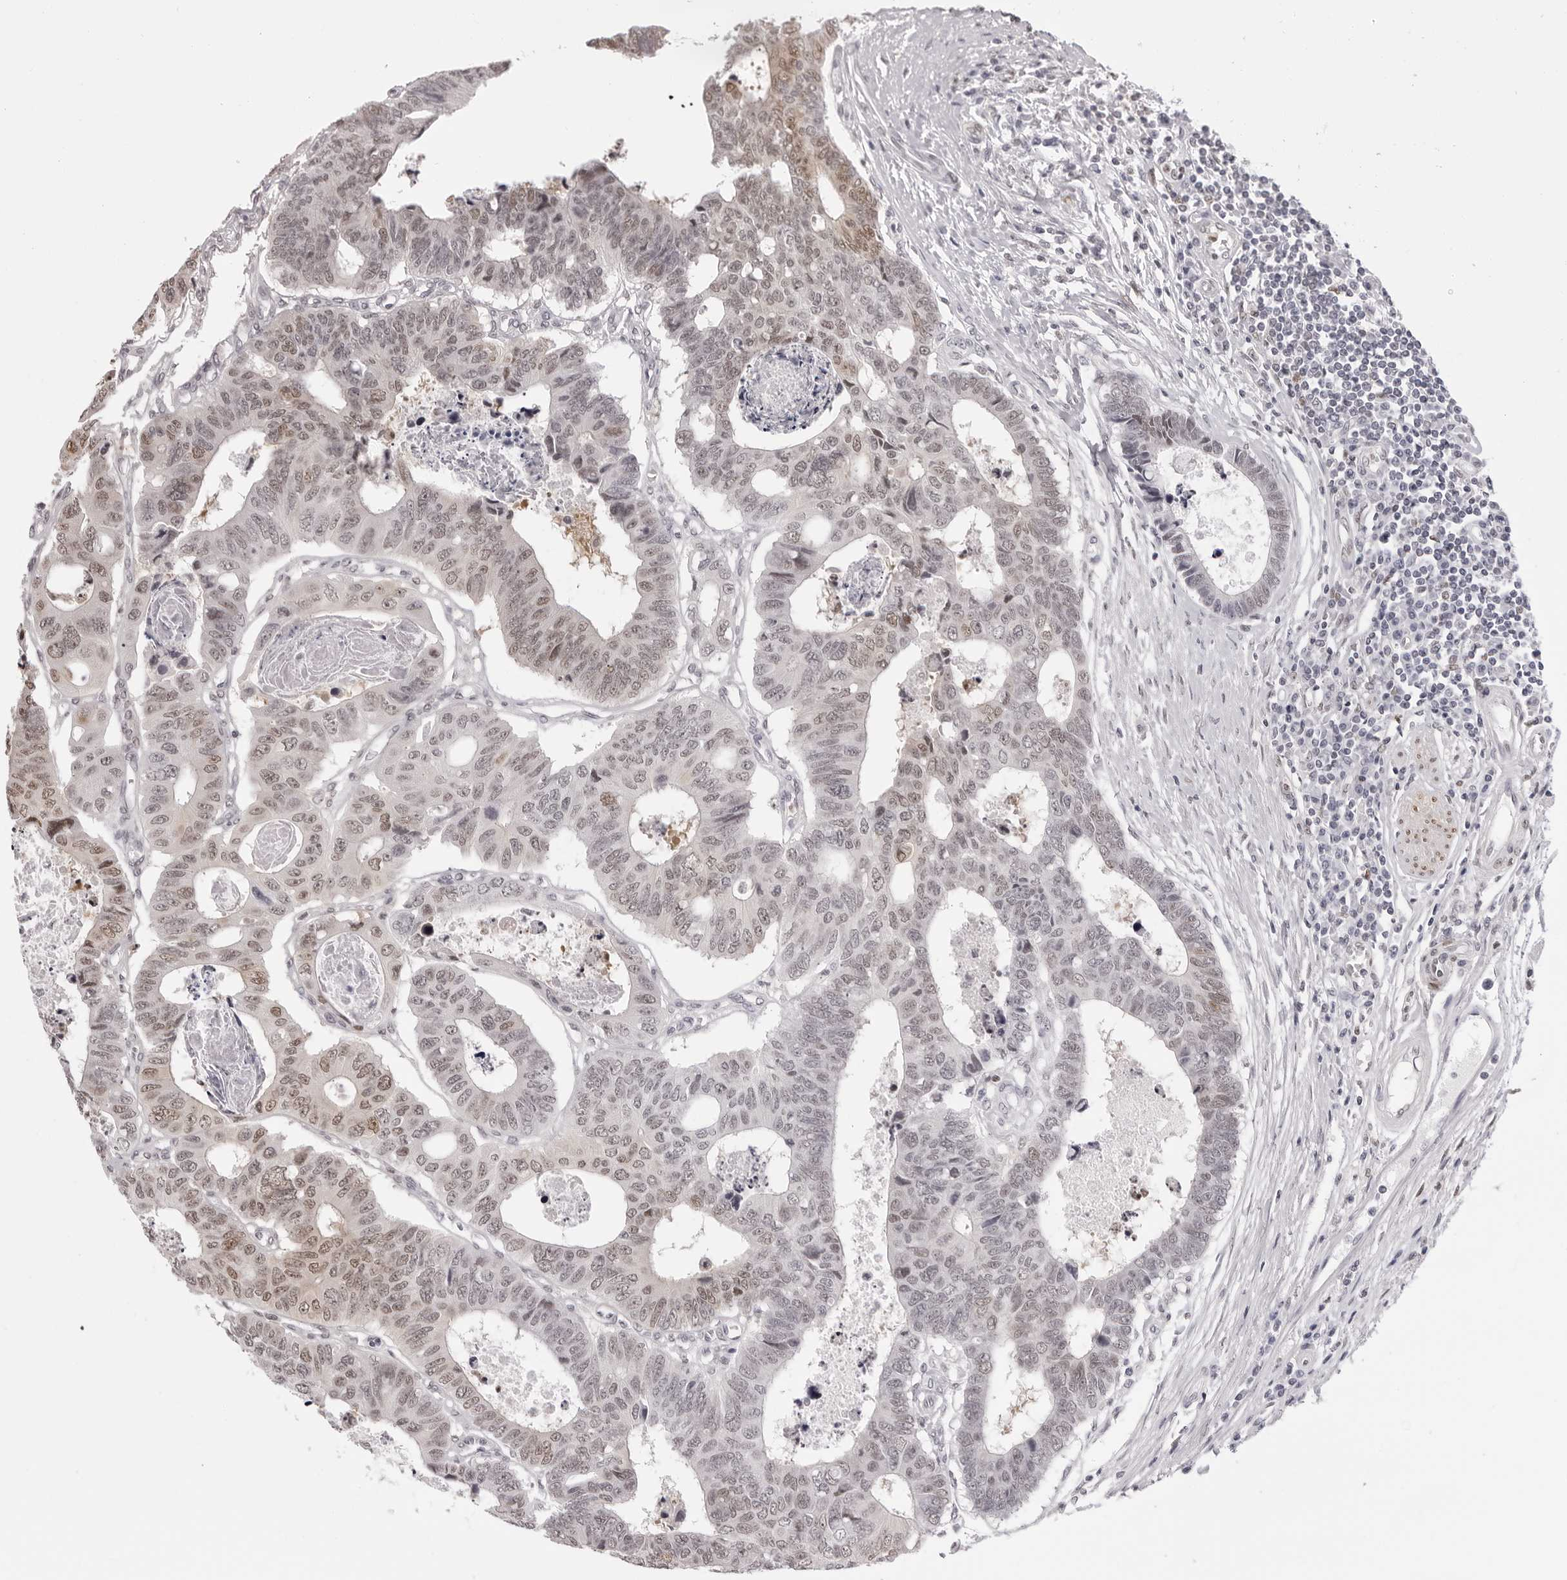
{"staining": {"intensity": "weak", "quantity": "25%-75%", "location": "nuclear"}, "tissue": "colorectal cancer", "cell_type": "Tumor cells", "image_type": "cancer", "snomed": [{"axis": "morphology", "description": "Adenocarcinoma, NOS"}, {"axis": "topography", "description": "Rectum"}], "caption": "This photomicrograph demonstrates colorectal adenocarcinoma stained with immunohistochemistry (IHC) to label a protein in brown. The nuclear of tumor cells show weak positivity for the protein. Nuclei are counter-stained blue.", "gene": "HSPA4", "patient": {"sex": "male", "age": 84}}